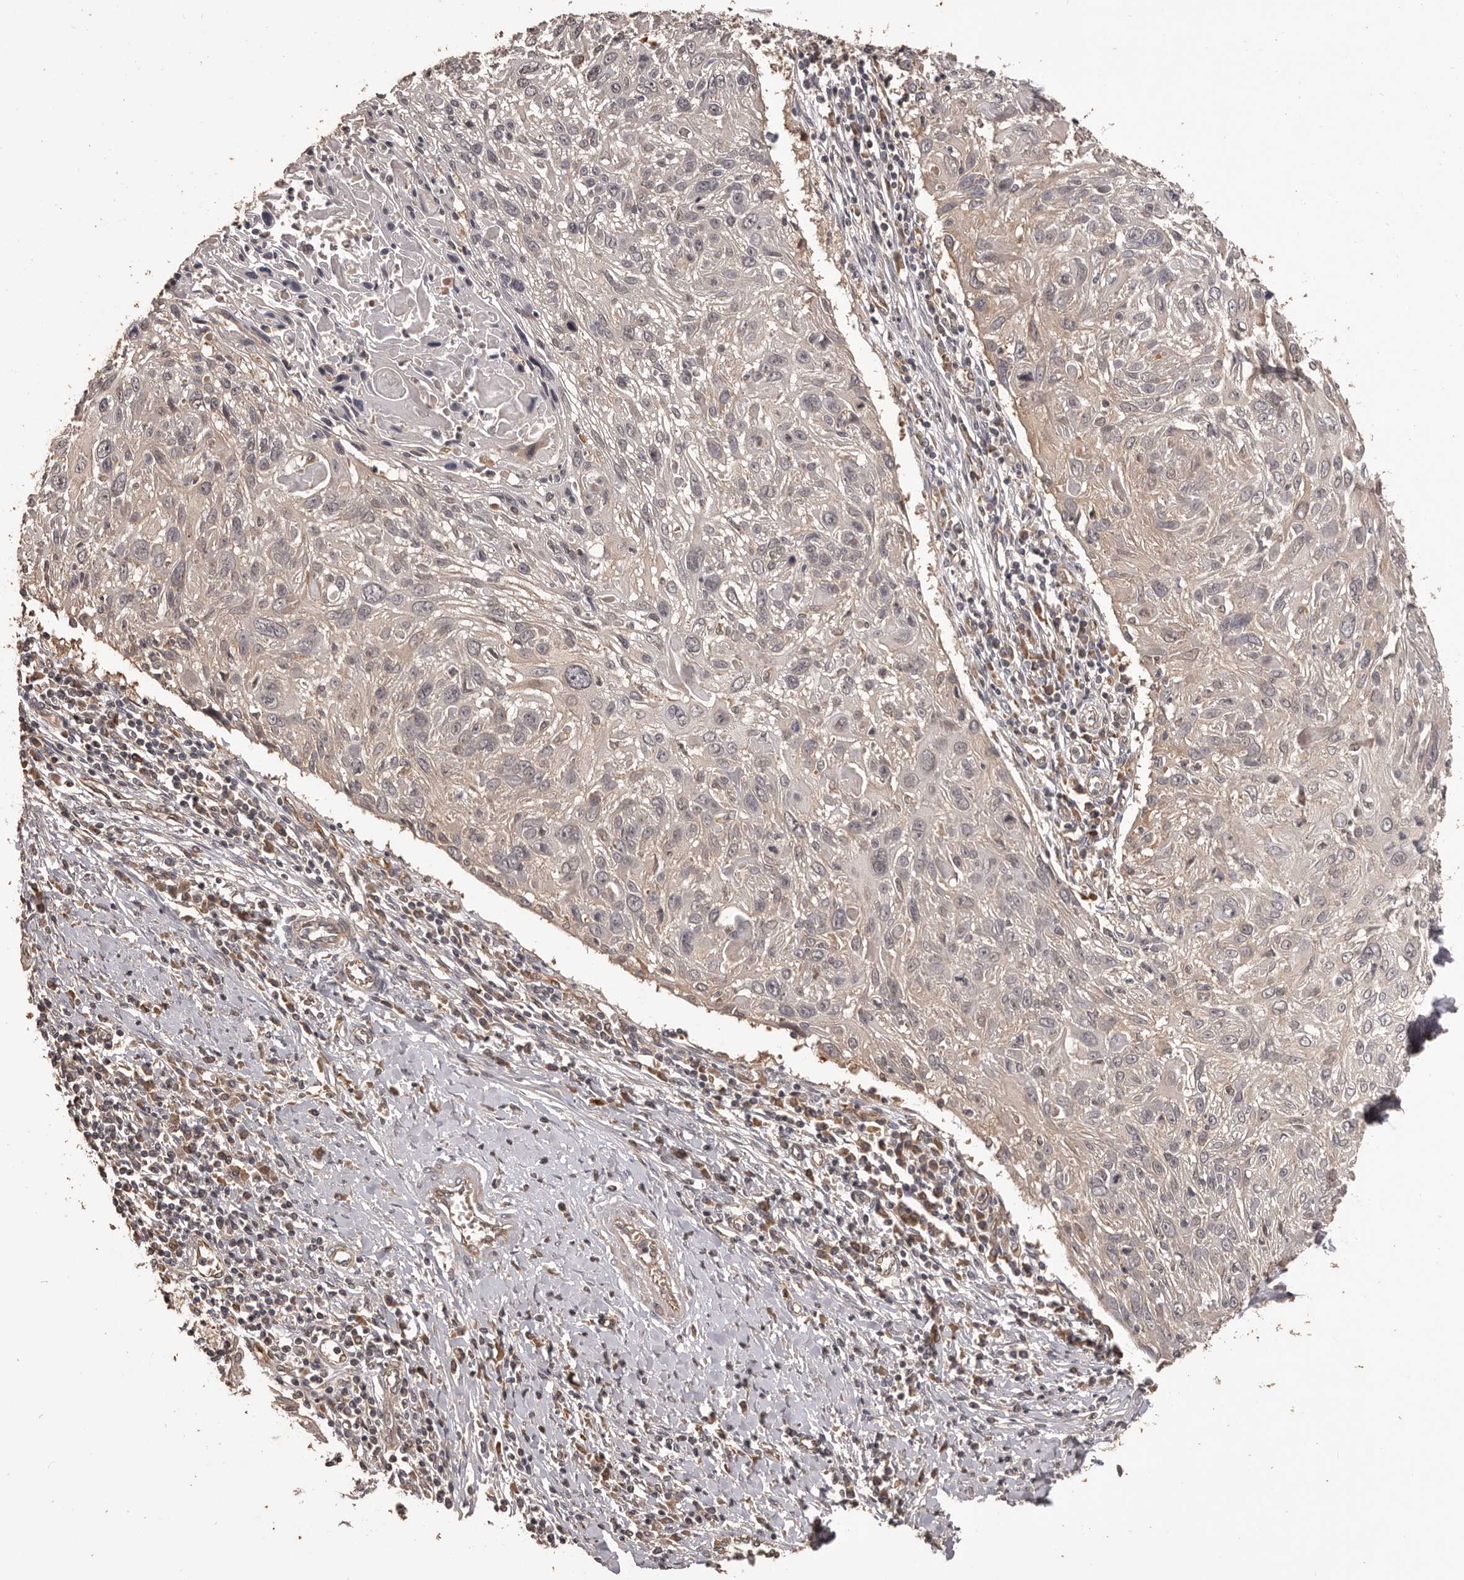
{"staining": {"intensity": "weak", "quantity": "<25%", "location": "cytoplasmic/membranous"}, "tissue": "cervical cancer", "cell_type": "Tumor cells", "image_type": "cancer", "snomed": [{"axis": "morphology", "description": "Squamous cell carcinoma, NOS"}, {"axis": "topography", "description": "Cervix"}], "caption": "Tumor cells are negative for brown protein staining in cervical cancer.", "gene": "QRSL1", "patient": {"sex": "female", "age": 51}}